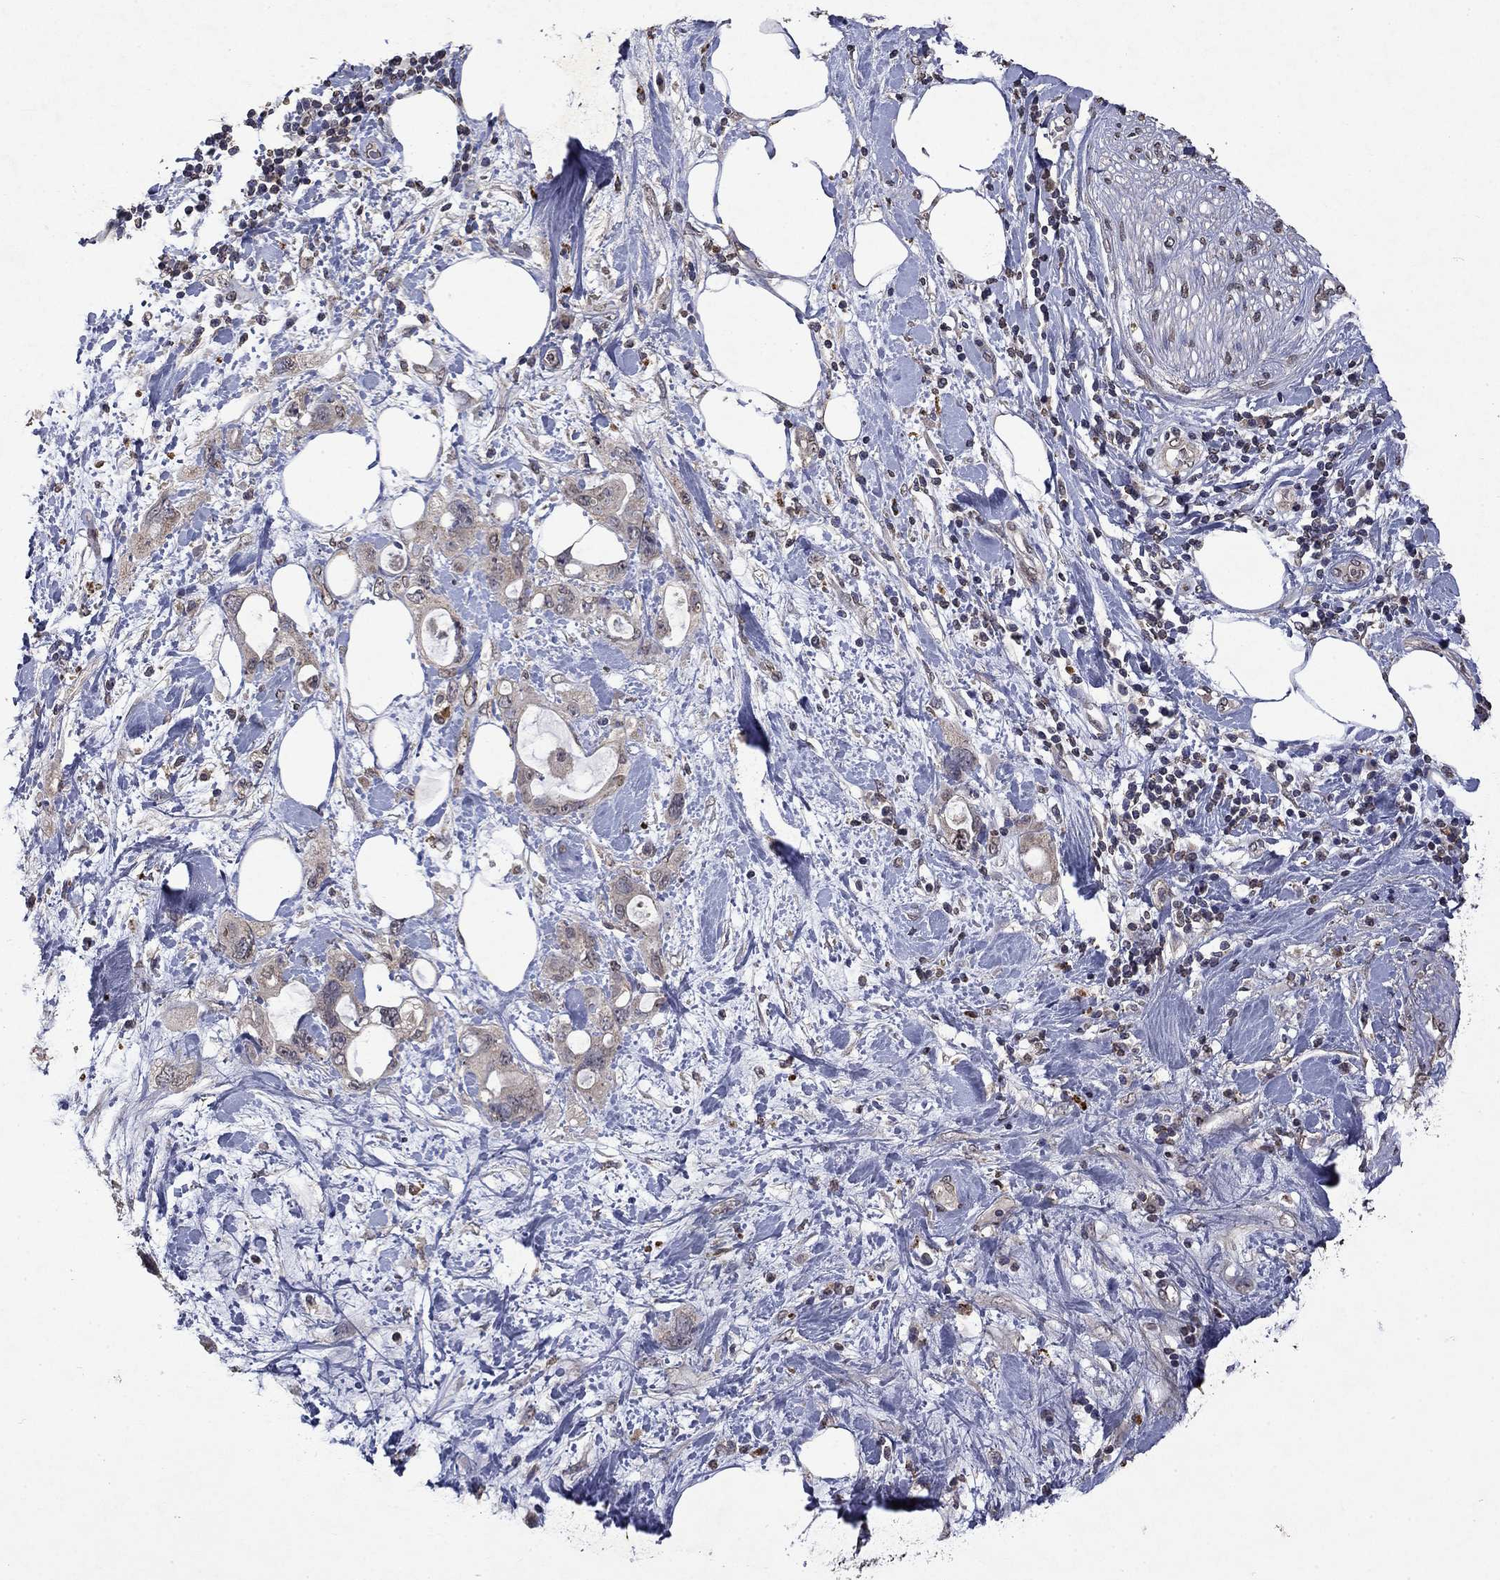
{"staining": {"intensity": "weak", "quantity": "25%-75%", "location": "cytoplasmic/membranous"}, "tissue": "pancreatic cancer", "cell_type": "Tumor cells", "image_type": "cancer", "snomed": [{"axis": "morphology", "description": "Adenocarcinoma, NOS"}, {"axis": "topography", "description": "Pancreas"}], "caption": "Immunohistochemical staining of pancreatic cancer (adenocarcinoma) demonstrates low levels of weak cytoplasmic/membranous protein positivity in about 25%-75% of tumor cells. (DAB IHC with brightfield microscopy, high magnification).", "gene": "TTC38", "patient": {"sex": "female", "age": 56}}